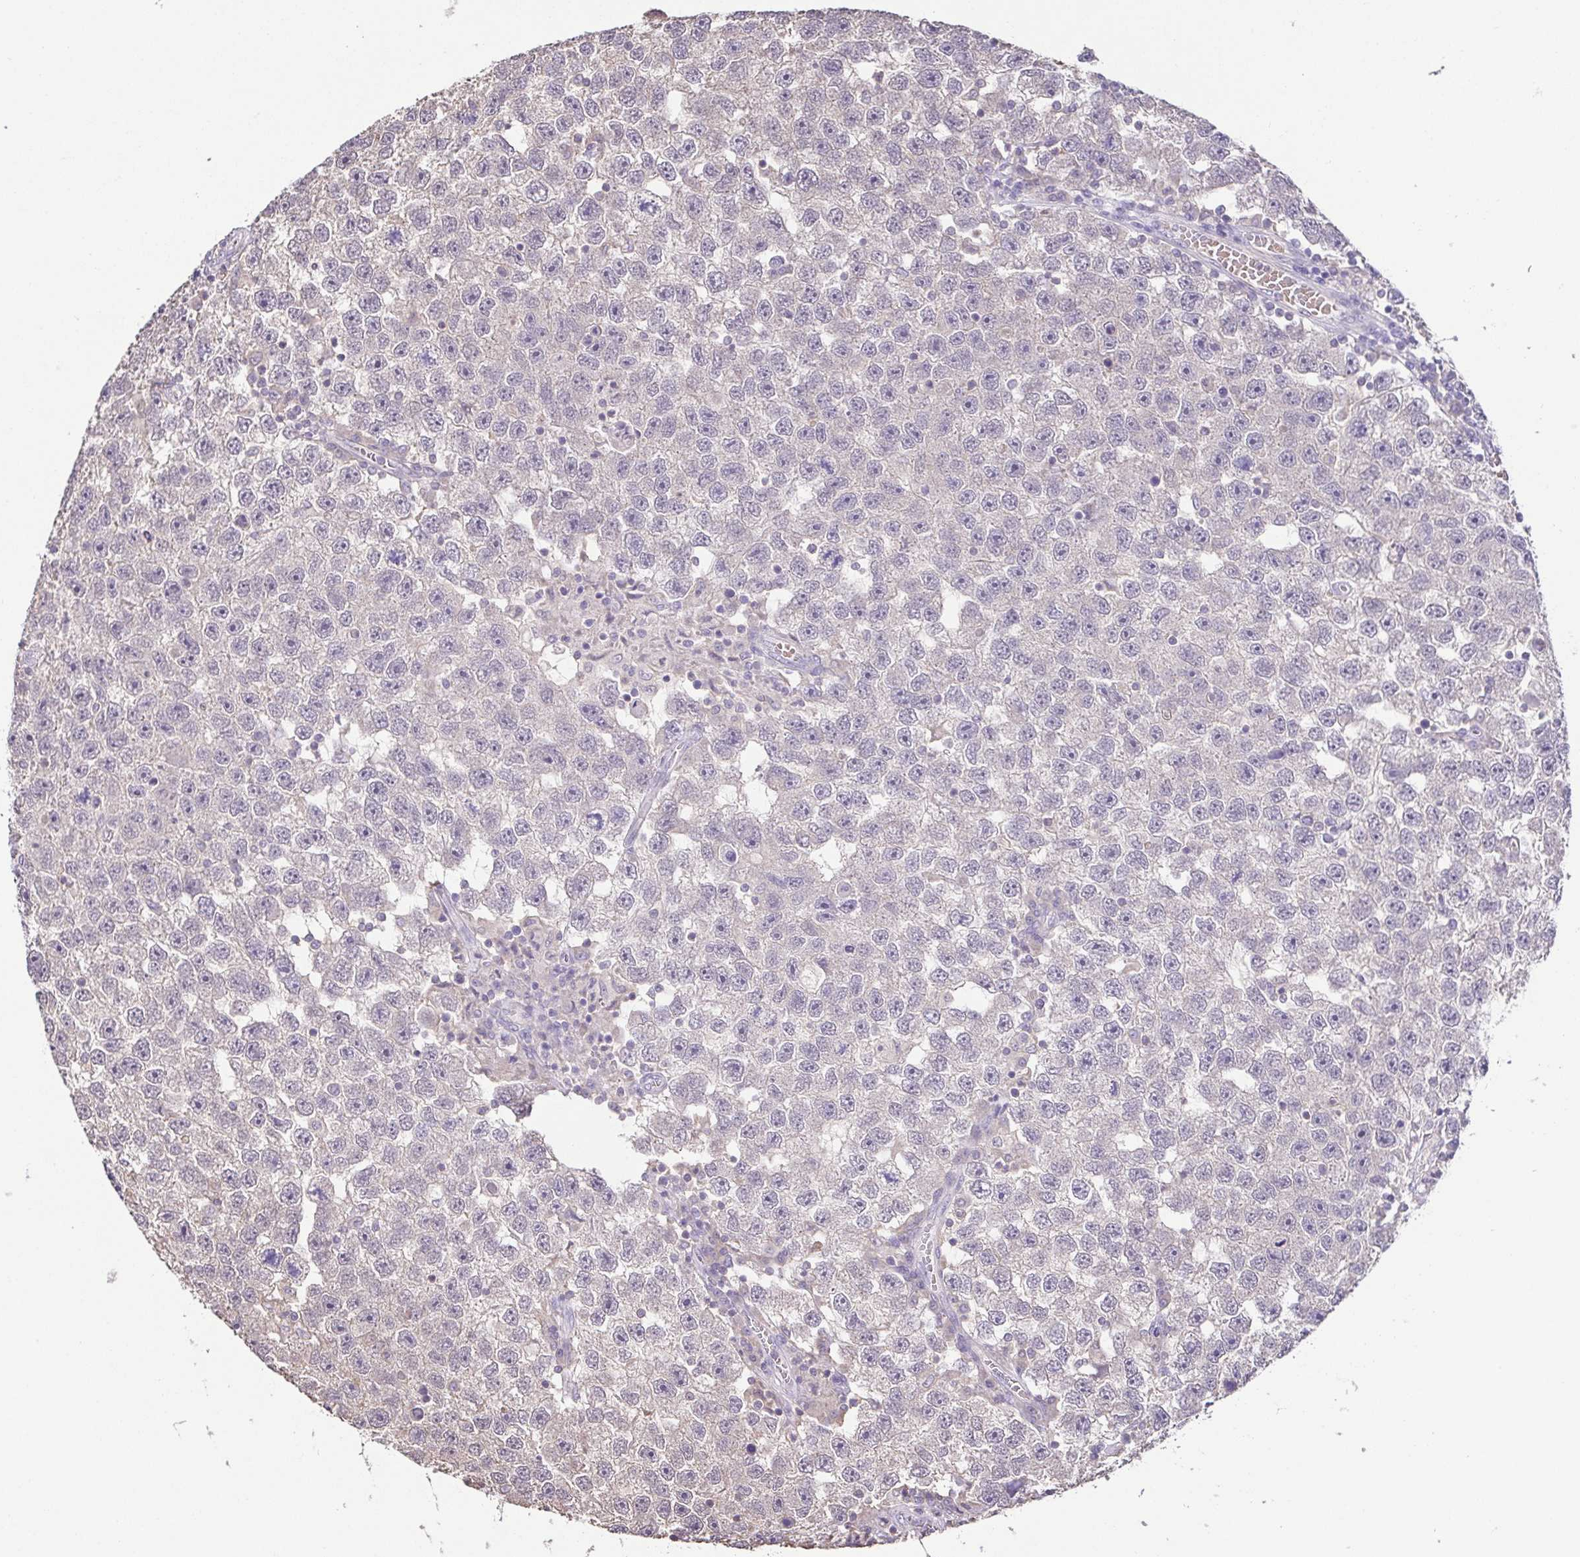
{"staining": {"intensity": "negative", "quantity": "none", "location": "none"}, "tissue": "testis cancer", "cell_type": "Tumor cells", "image_type": "cancer", "snomed": [{"axis": "morphology", "description": "Seminoma, NOS"}, {"axis": "topography", "description": "Testis"}], "caption": "The immunohistochemistry micrograph has no significant staining in tumor cells of testis cancer (seminoma) tissue.", "gene": "ACTRT2", "patient": {"sex": "male", "age": 26}}